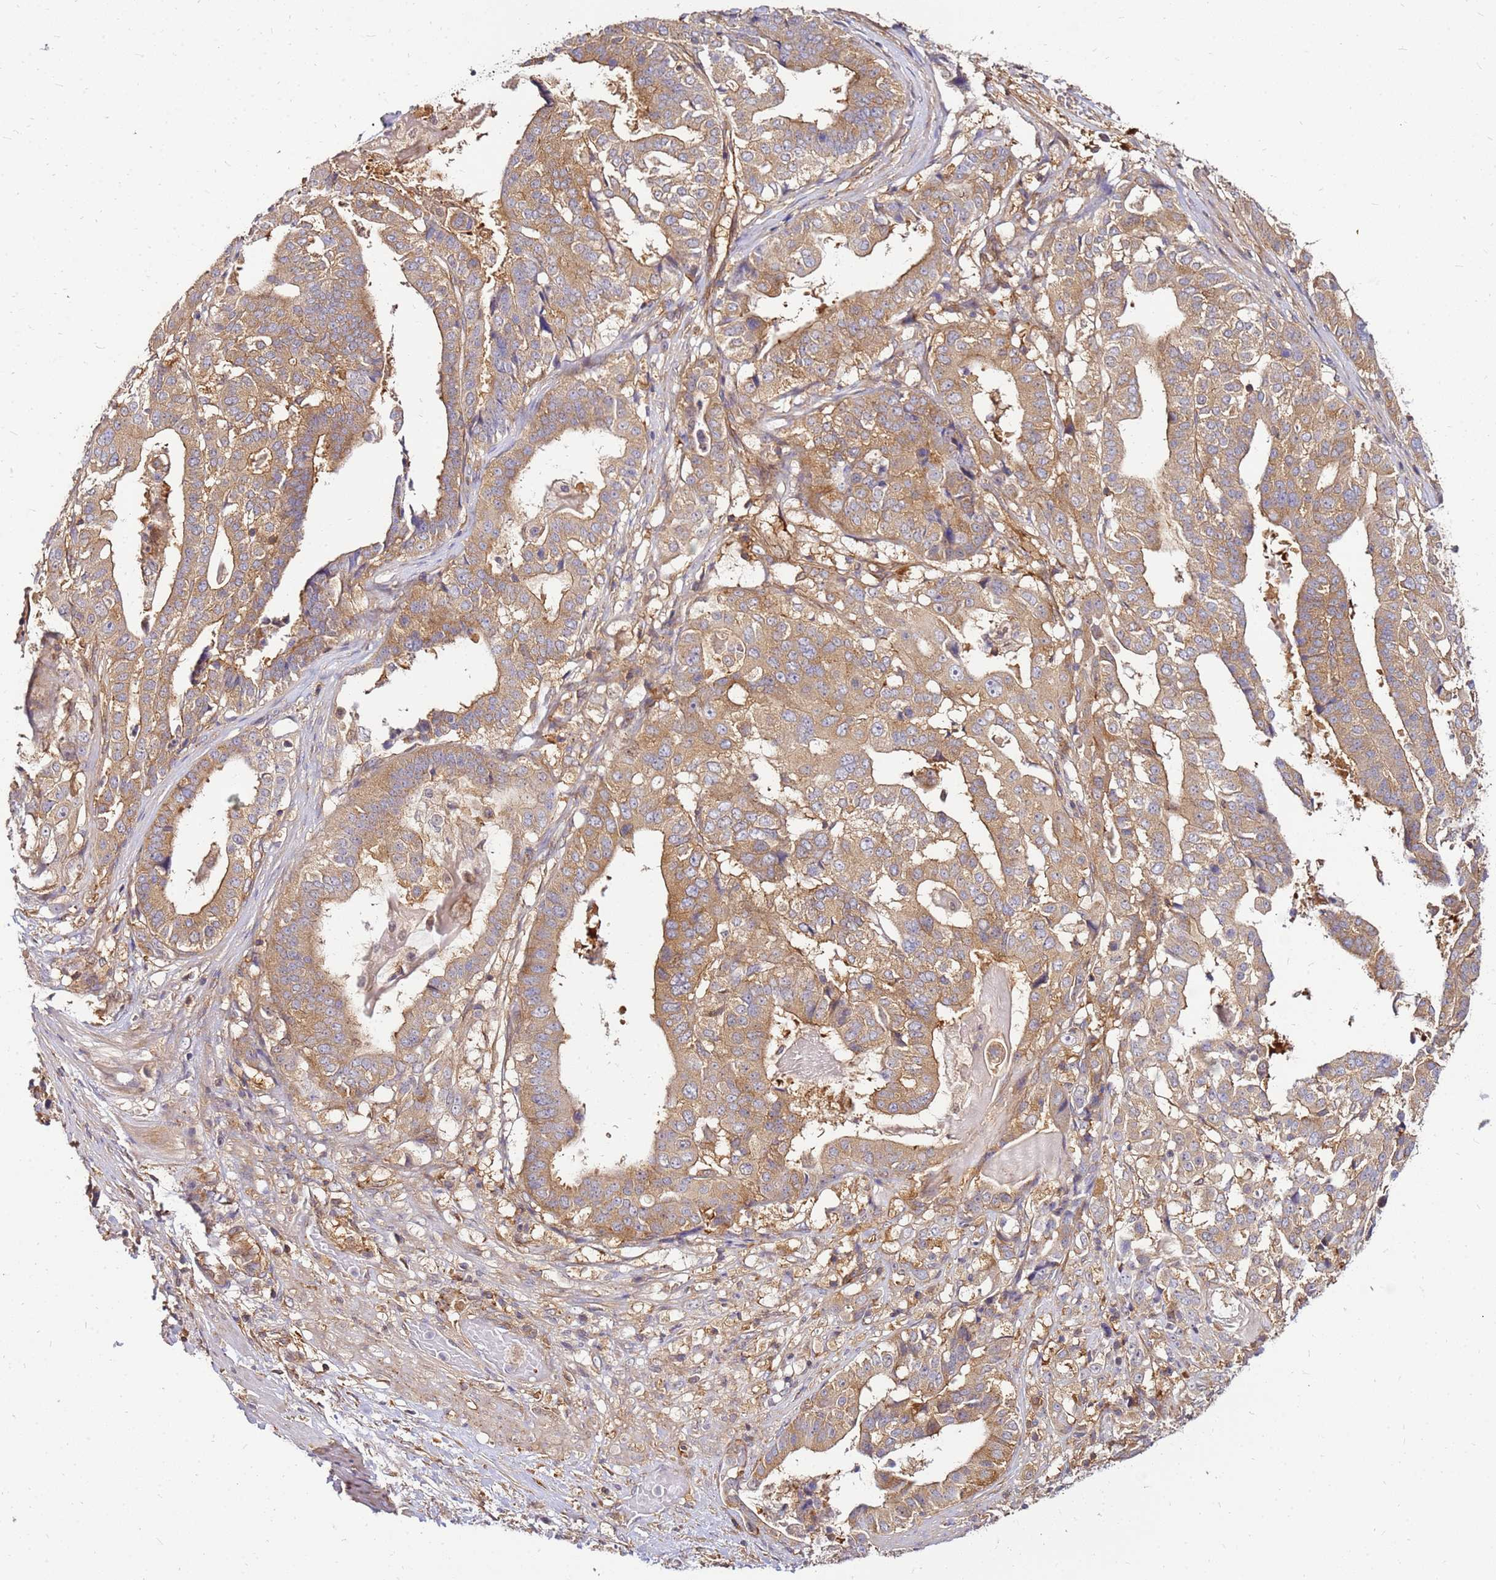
{"staining": {"intensity": "moderate", "quantity": ">75%", "location": "cytoplasmic/membranous"}, "tissue": "stomach cancer", "cell_type": "Tumor cells", "image_type": "cancer", "snomed": [{"axis": "morphology", "description": "Adenocarcinoma, NOS"}, {"axis": "topography", "description": "Stomach"}], "caption": "A histopathology image of stomach cancer stained for a protein displays moderate cytoplasmic/membranous brown staining in tumor cells.", "gene": "PIH1D1", "patient": {"sex": "male", "age": 48}}